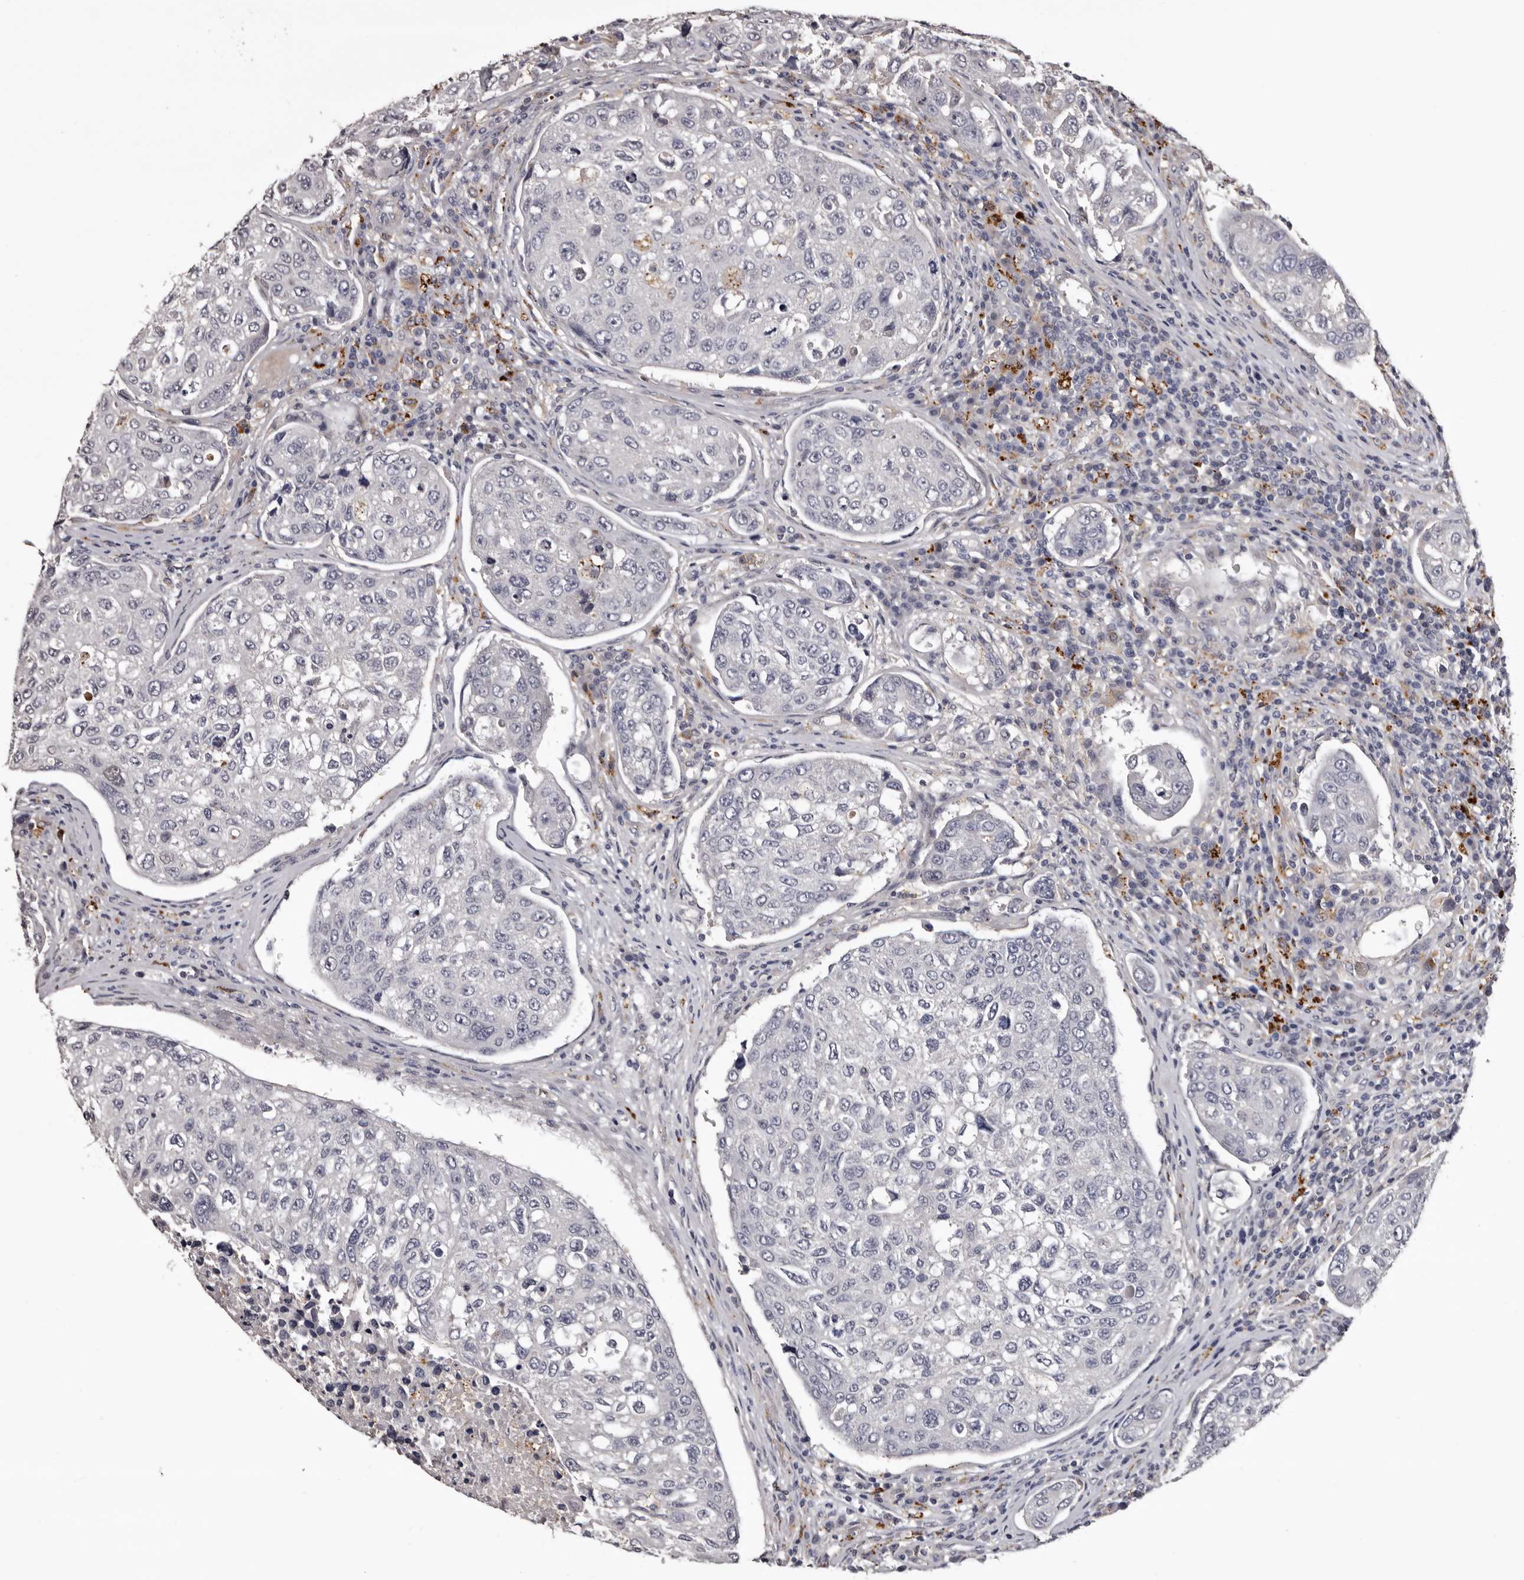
{"staining": {"intensity": "negative", "quantity": "none", "location": "none"}, "tissue": "urothelial cancer", "cell_type": "Tumor cells", "image_type": "cancer", "snomed": [{"axis": "morphology", "description": "Urothelial carcinoma, High grade"}, {"axis": "topography", "description": "Lymph node"}, {"axis": "topography", "description": "Urinary bladder"}], "caption": "This micrograph is of urothelial cancer stained with immunohistochemistry (IHC) to label a protein in brown with the nuclei are counter-stained blue. There is no staining in tumor cells.", "gene": "SLC10A4", "patient": {"sex": "male", "age": 51}}